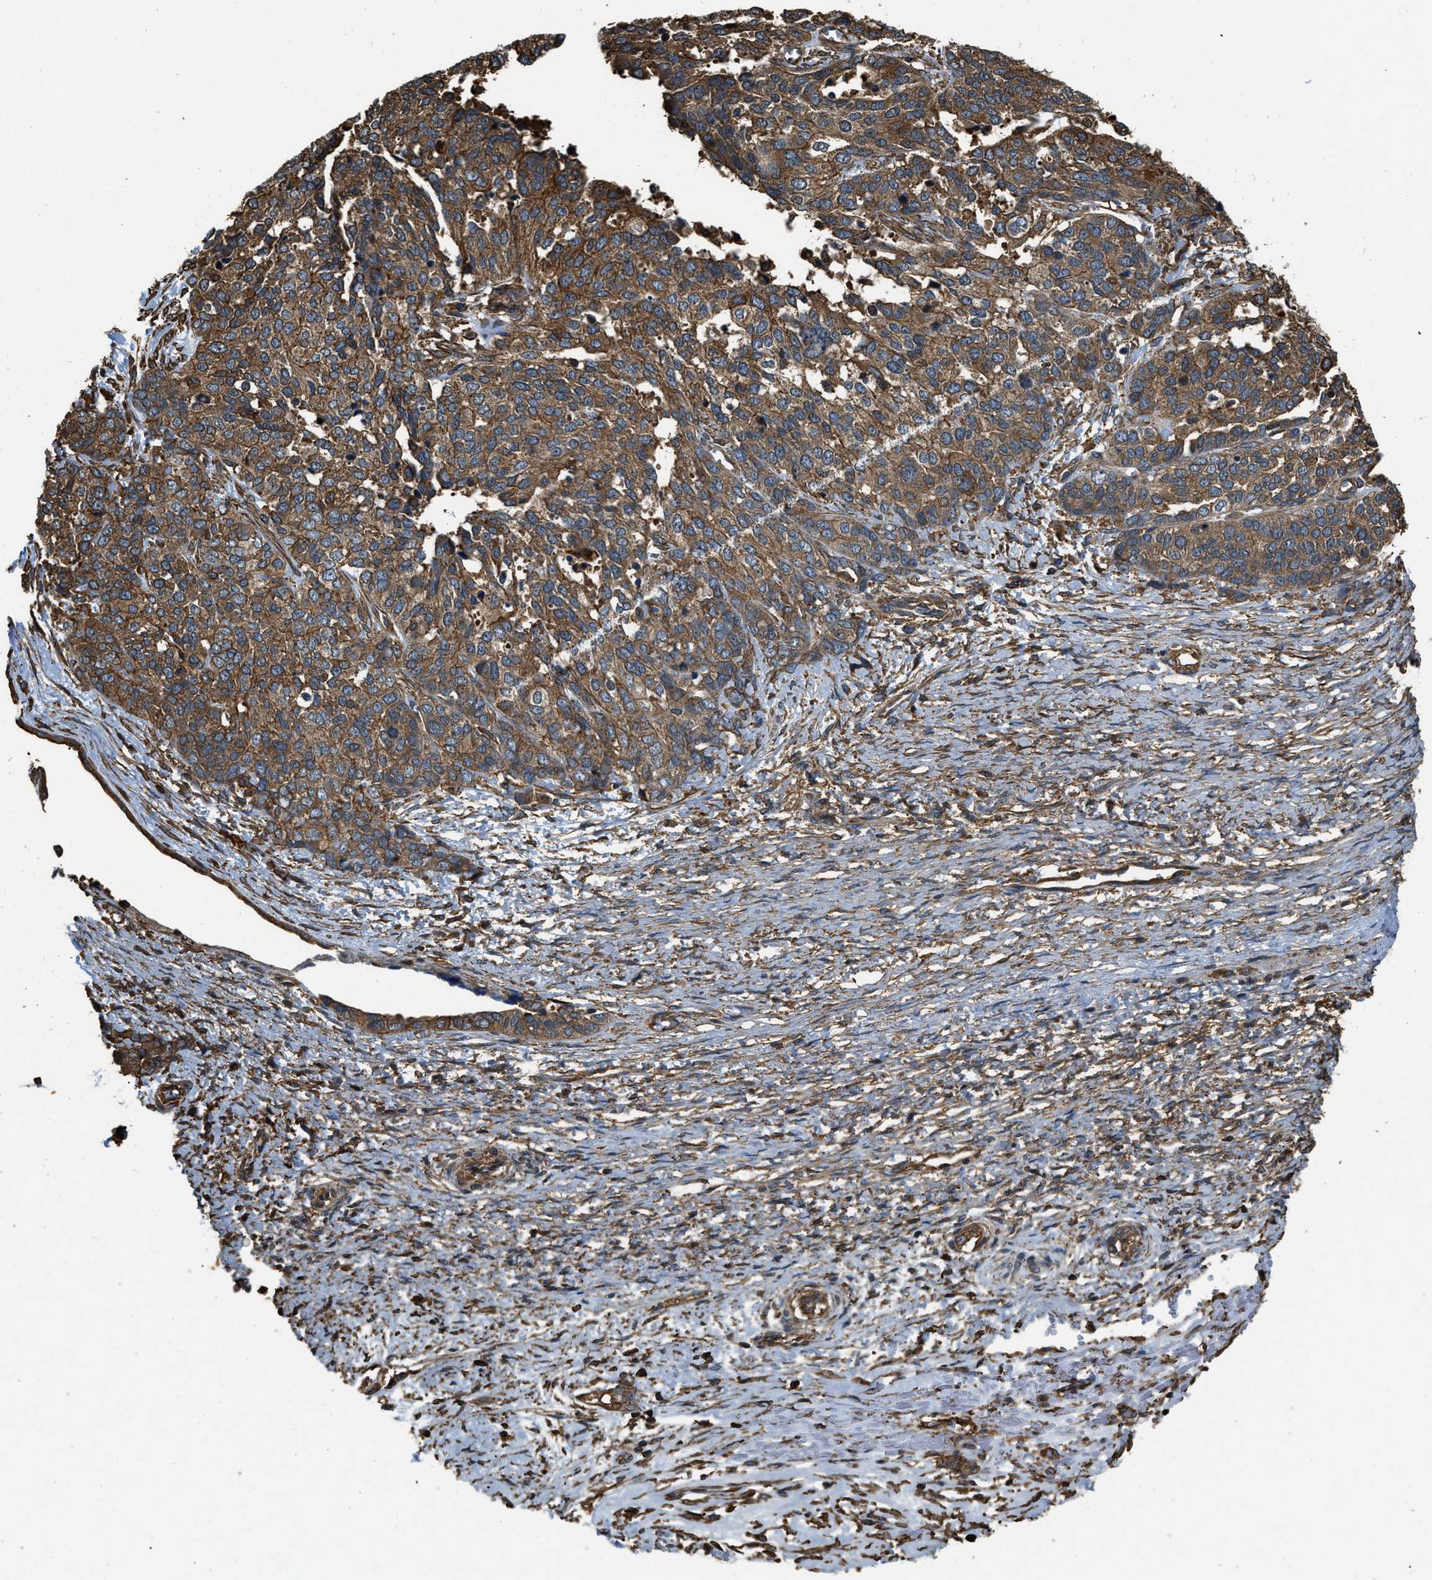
{"staining": {"intensity": "moderate", "quantity": ">75%", "location": "cytoplasmic/membranous"}, "tissue": "ovarian cancer", "cell_type": "Tumor cells", "image_type": "cancer", "snomed": [{"axis": "morphology", "description": "Cystadenocarcinoma, serous, NOS"}, {"axis": "topography", "description": "Ovary"}], "caption": "A photomicrograph showing moderate cytoplasmic/membranous staining in about >75% of tumor cells in serous cystadenocarcinoma (ovarian), as visualized by brown immunohistochemical staining.", "gene": "YARS1", "patient": {"sex": "female", "age": 44}}